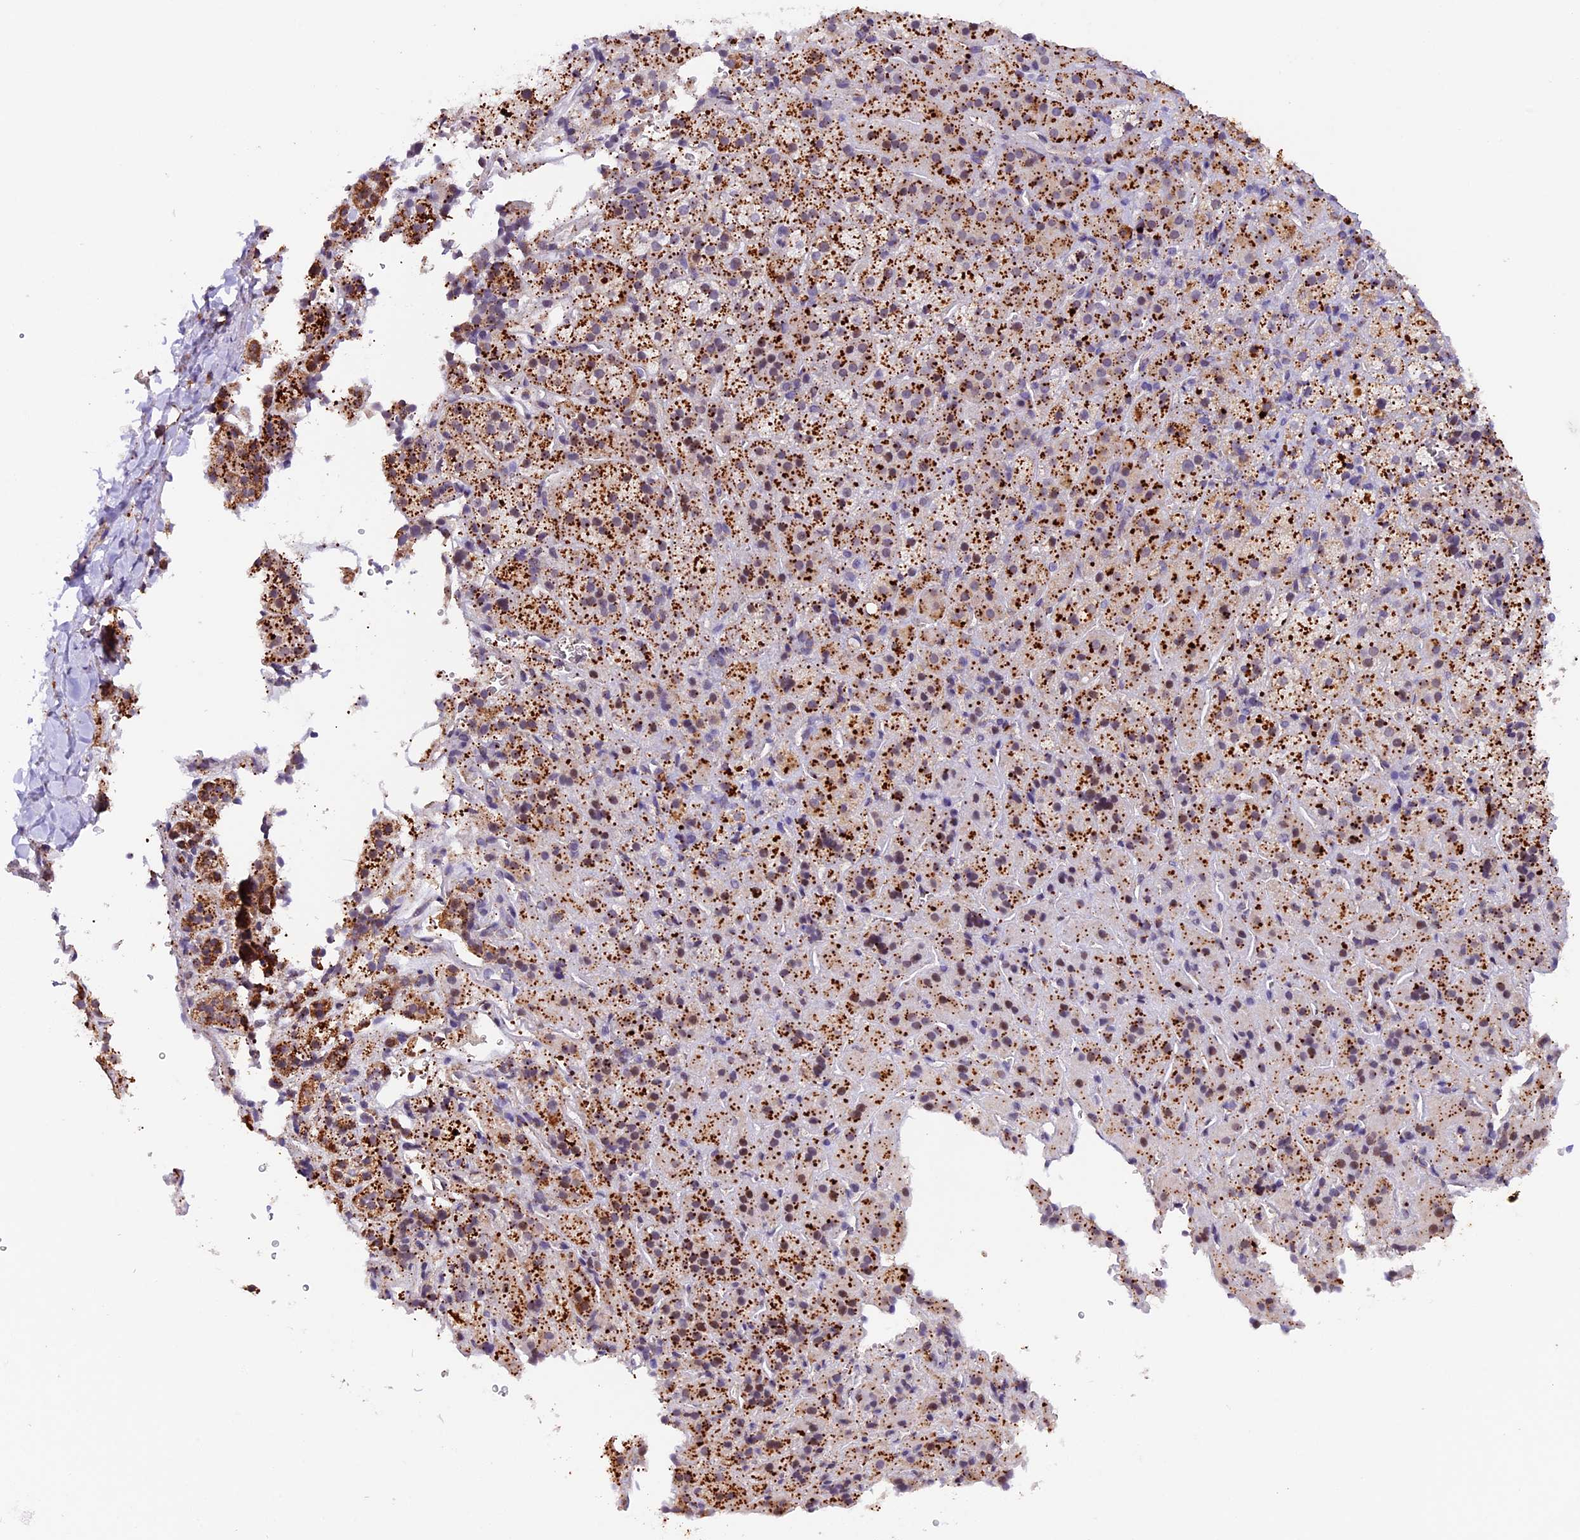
{"staining": {"intensity": "moderate", "quantity": ">75%", "location": "cytoplasmic/membranous"}, "tissue": "adrenal gland", "cell_type": "Glandular cells", "image_type": "normal", "snomed": [{"axis": "morphology", "description": "Normal tissue, NOS"}, {"axis": "topography", "description": "Adrenal gland"}], "caption": "This image shows IHC staining of normal human adrenal gland, with medium moderate cytoplasmic/membranous staining in about >75% of glandular cells.", "gene": "TFAM", "patient": {"sex": "female", "age": 44}}